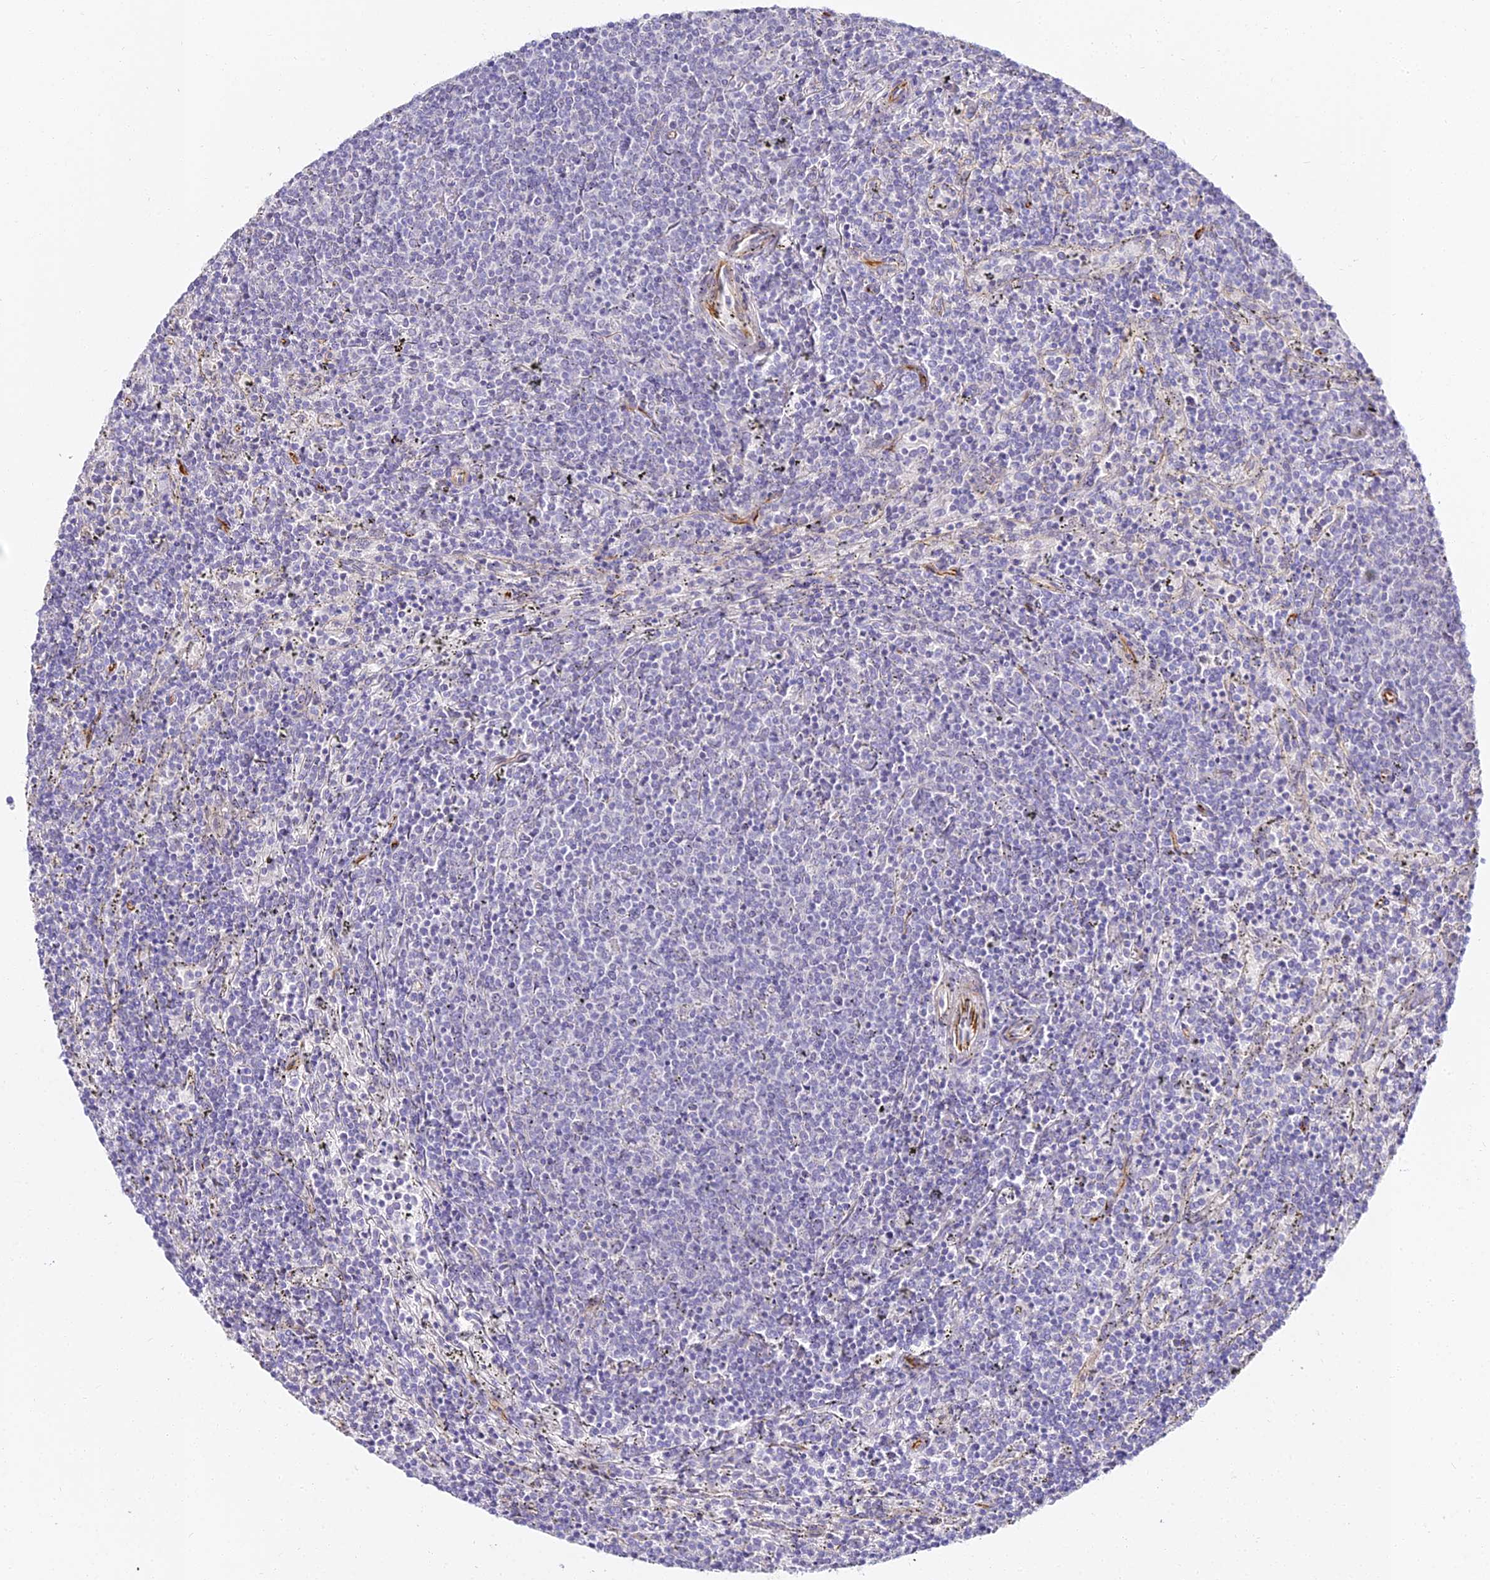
{"staining": {"intensity": "negative", "quantity": "none", "location": "none"}, "tissue": "lymphoma", "cell_type": "Tumor cells", "image_type": "cancer", "snomed": [{"axis": "morphology", "description": "Malignant lymphoma, non-Hodgkin's type, Low grade"}, {"axis": "topography", "description": "Spleen"}], "caption": "This is an IHC image of human lymphoma. There is no expression in tumor cells.", "gene": "ALPG", "patient": {"sex": "female", "age": 50}}